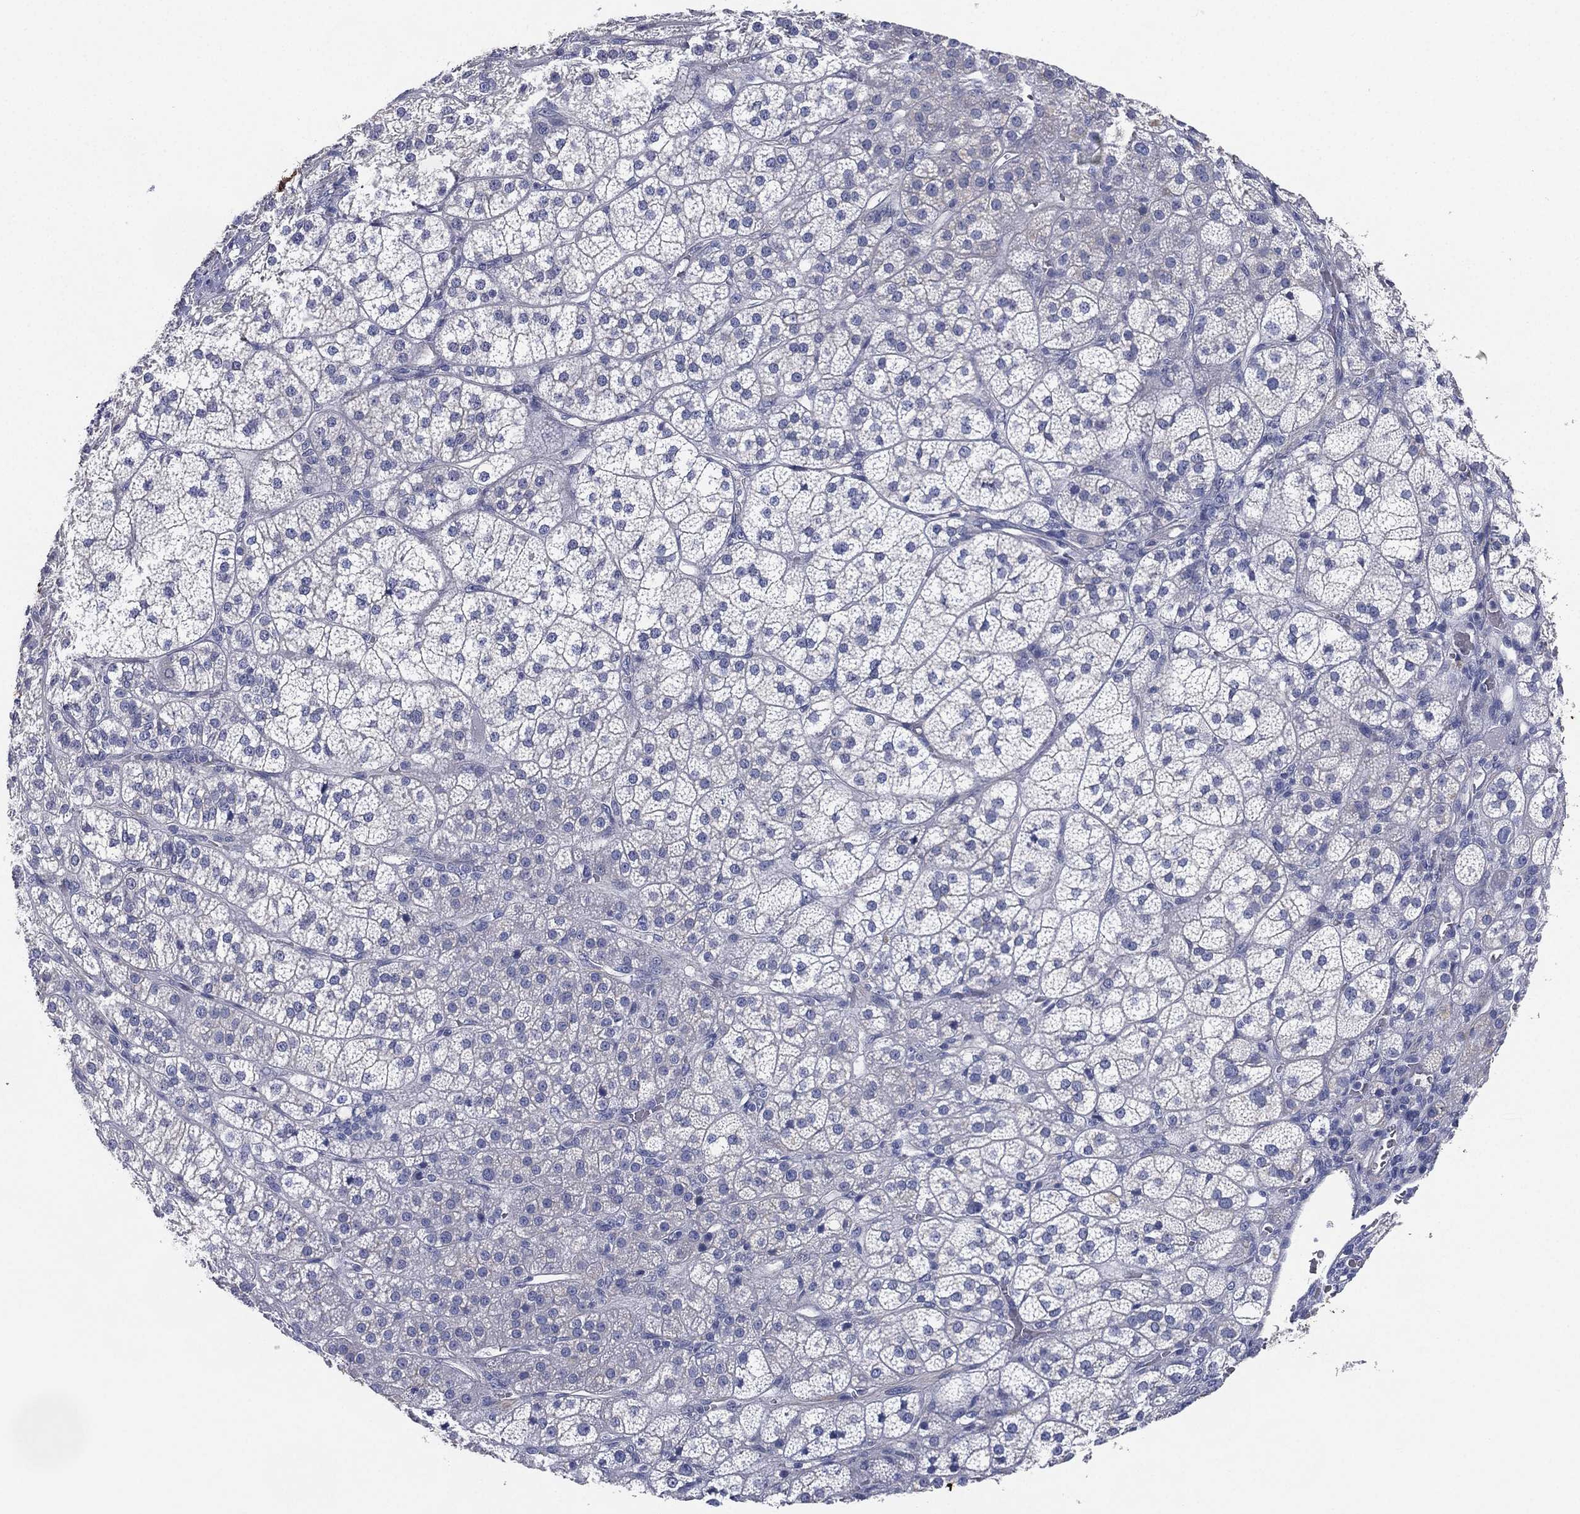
{"staining": {"intensity": "negative", "quantity": "none", "location": "none"}, "tissue": "adrenal gland", "cell_type": "Glandular cells", "image_type": "normal", "snomed": [{"axis": "morphology", "description": "Normal tissue, NOS"}, {"axis": "topography", "description": "Adrenal gland"}], "caption": "A high-resolution photomicrograph shows immunohistochemistry staining of benign adrenal gland, which displays no significant staining in glandular cells.", "gene": "CCDC70", "patient": {"sex": "female", "age": 60}}